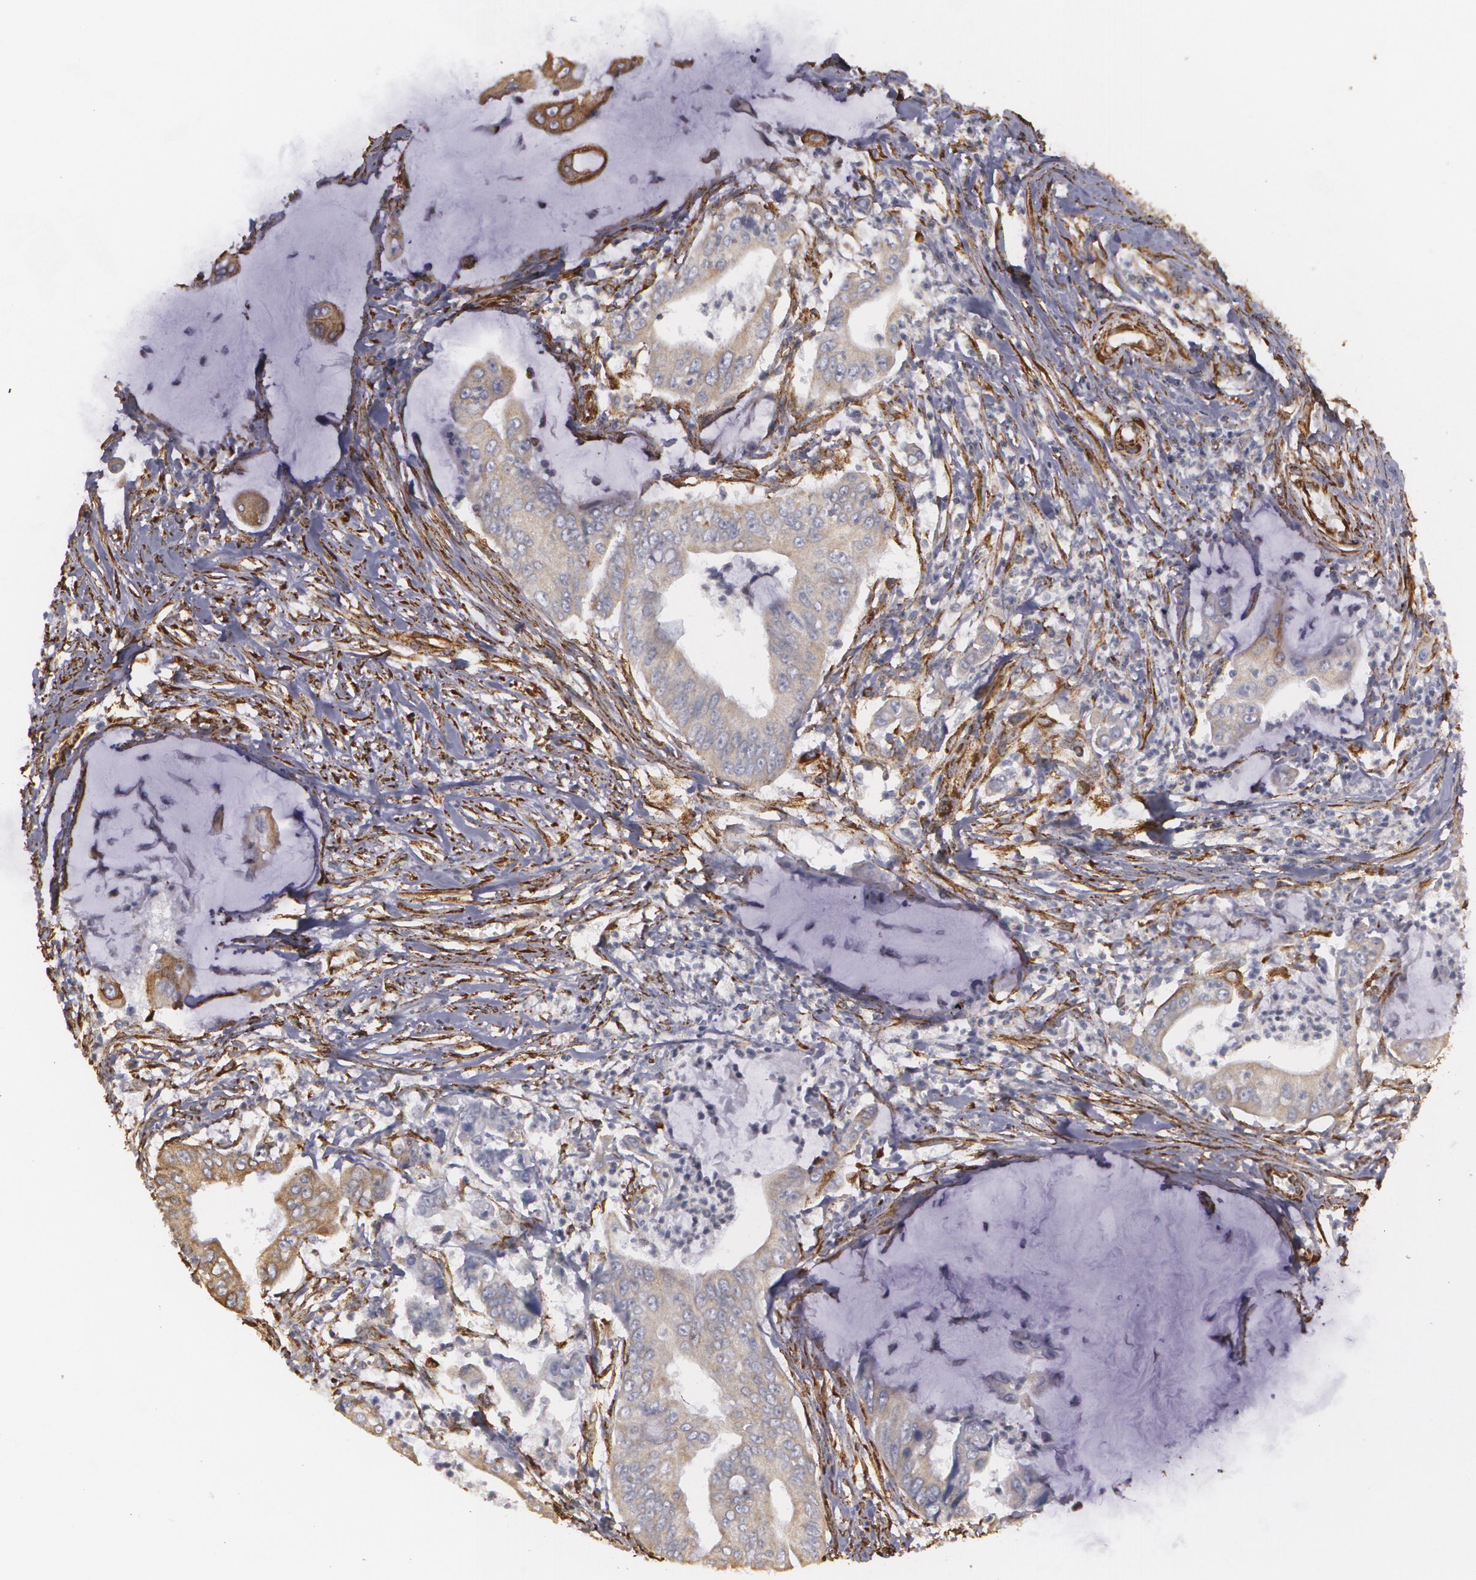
{"staining": {"intensity": "moderate", "quantity": "25%-75%", "location": "cytoplasmic/membranous"}, "tissue": "stomach cancer", "cell_type": "Tumor cells", "image_type": "cancer", "snomed": [{"axis": "morphology", "description": "Adenocarcinoma, NOS"}, {"axis": "topography", "description": "Stomach, upper"}], "caption": "Immunohistochemistry of stomach cancer (adenocarcinoma) demonstrates medium levels of moderate cytoplasmic/membranous expression in approximately 25%-75% of tumor cells. (Stains: DAB in brown, nuclei in blue, Microscopy: brightfield microscopy at high magnification).", "gene": "CYB5R3", "patient": {"sex": "male", "age": 80}}